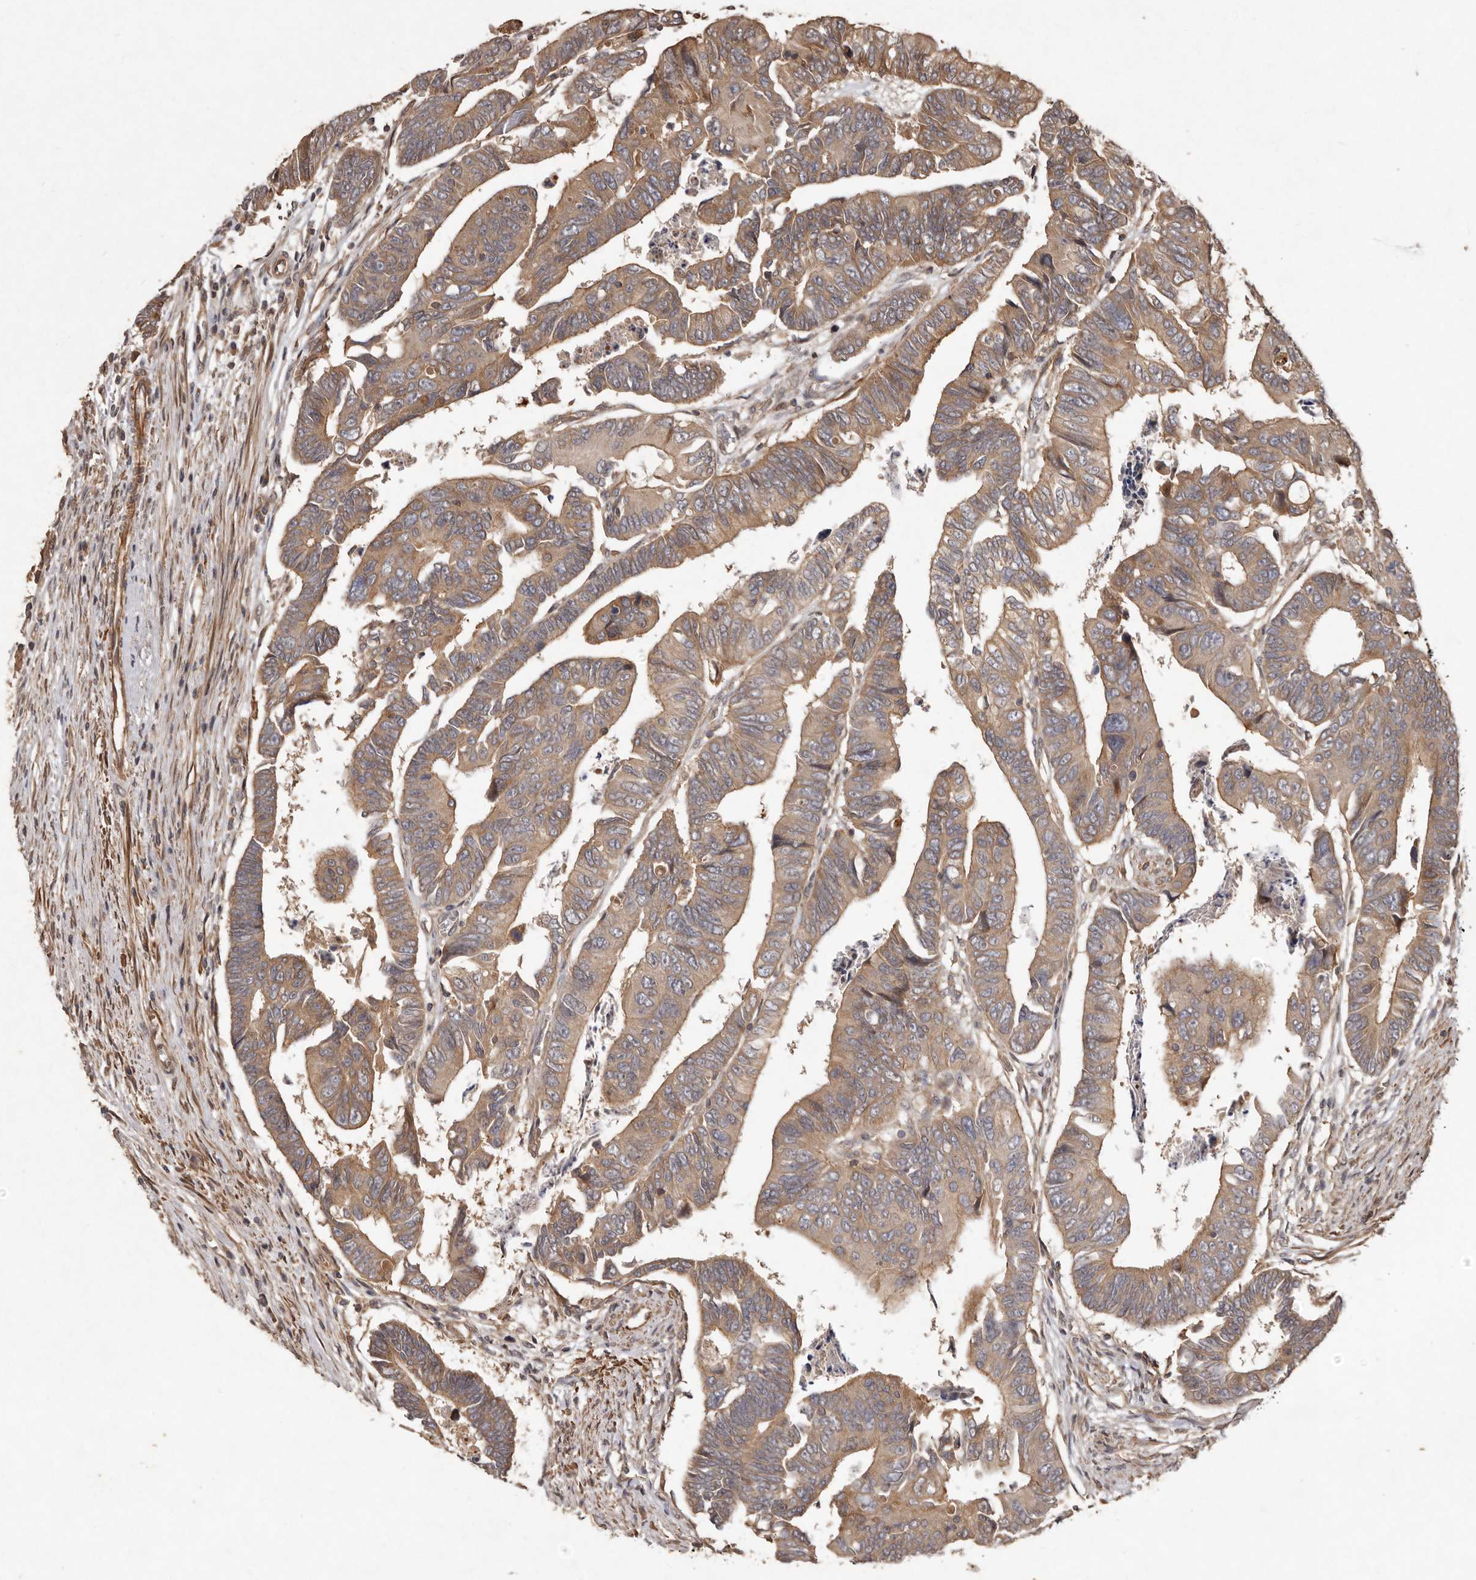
{"staining": {"intensity": "moderate", "quantity": ">75%", "location": "cytoplasmic/membranous"}, "tissue": "colorectal cancer", "cell_type": "Tumor cells", "image_type": "cancer", "snomed": [{"axis": "morphology", "description": "Adenocarcinoma, NOS"}, {"axis": "topography", "description": "Rectum"}], "caption": "A histopathology image showing moderate cytoplasmic/membranous expression in about >75% of tumor cells in colorectal cancer (adenocarcinoma), as visualized by brown immunohistochemical staining.", "gene": "SEMA3A", "patient": {"sex": "female", "age": 65}}